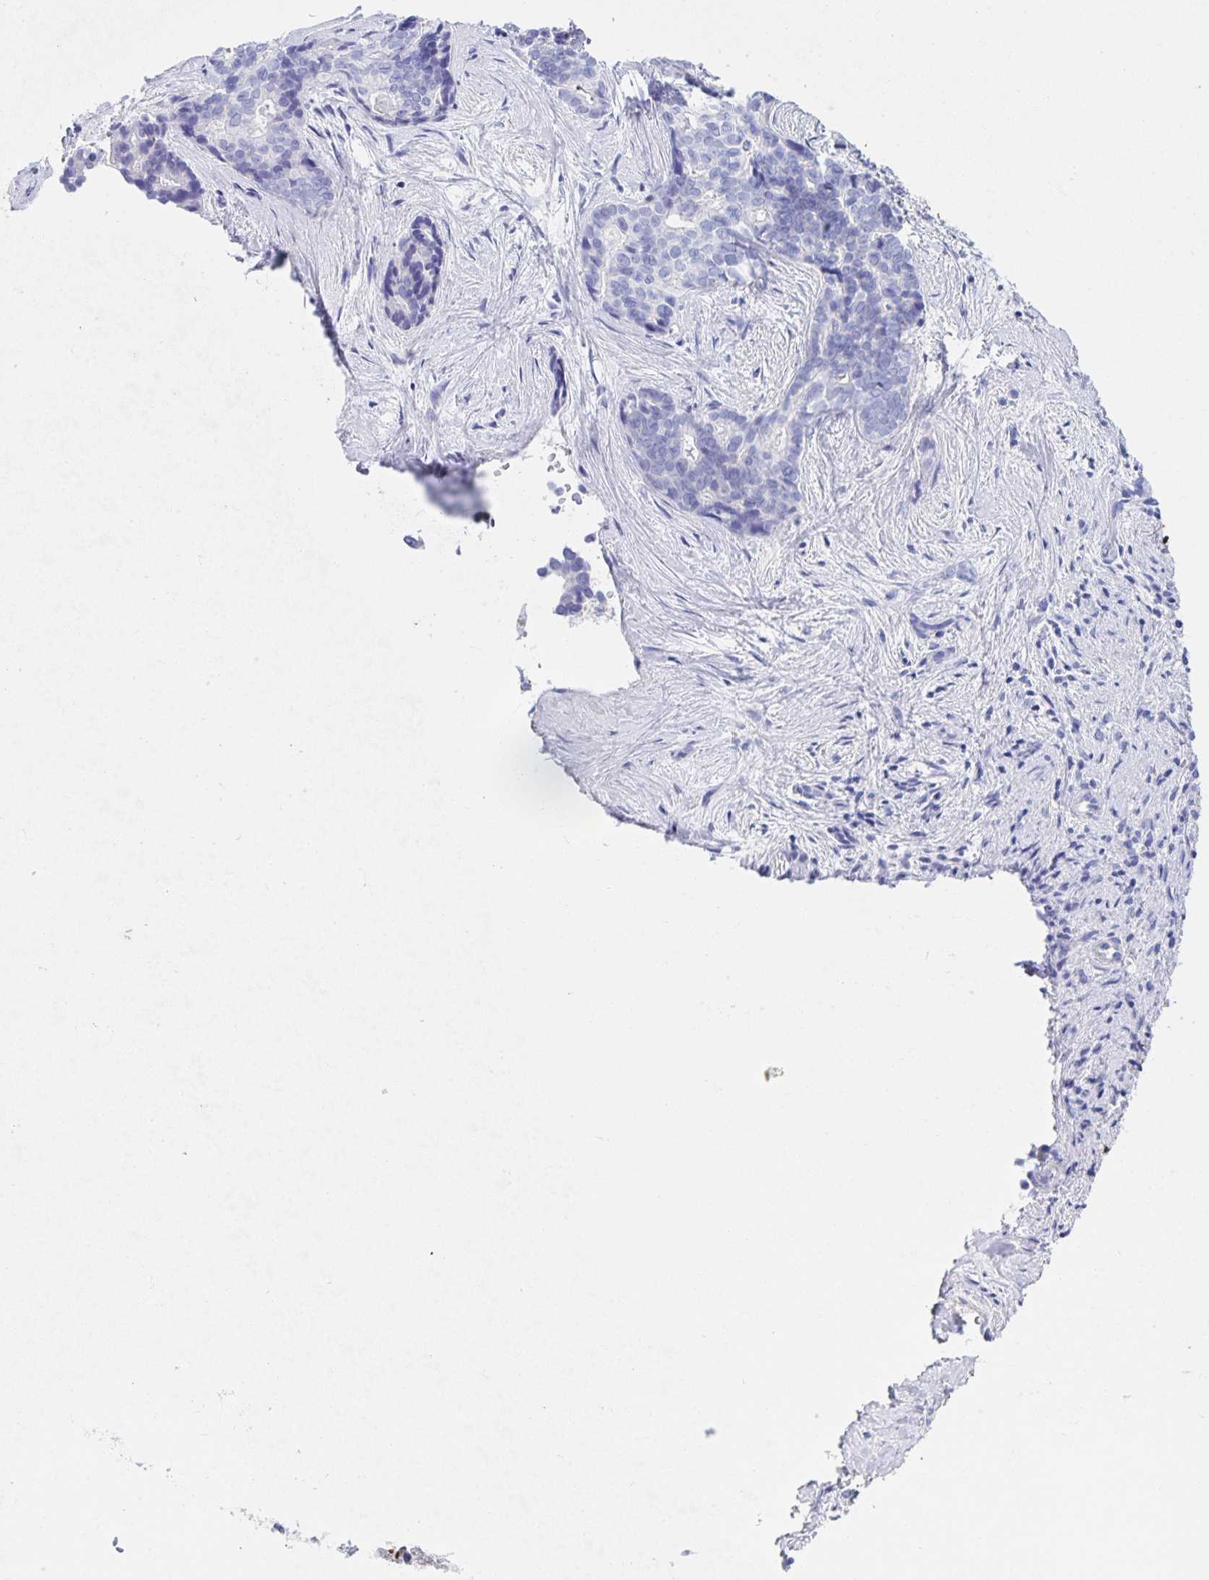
{"staining": {"intensity": "negative", "quantity": "none", "location": "none"}, "tissue": "liver cancer", "cell_type": "Tumor cells", "image_type": "cancer", "snomed": [{"axis": "morphology", "description": "Cholangiocarcinoma"}, {"axis": "topography", "description": "Liver"}], "caption": "IHC of human liver cancer exhibits no positivity in tumor cells.", "gene": "DMBT1", "patient": {"sex": "female", "age": 64}}